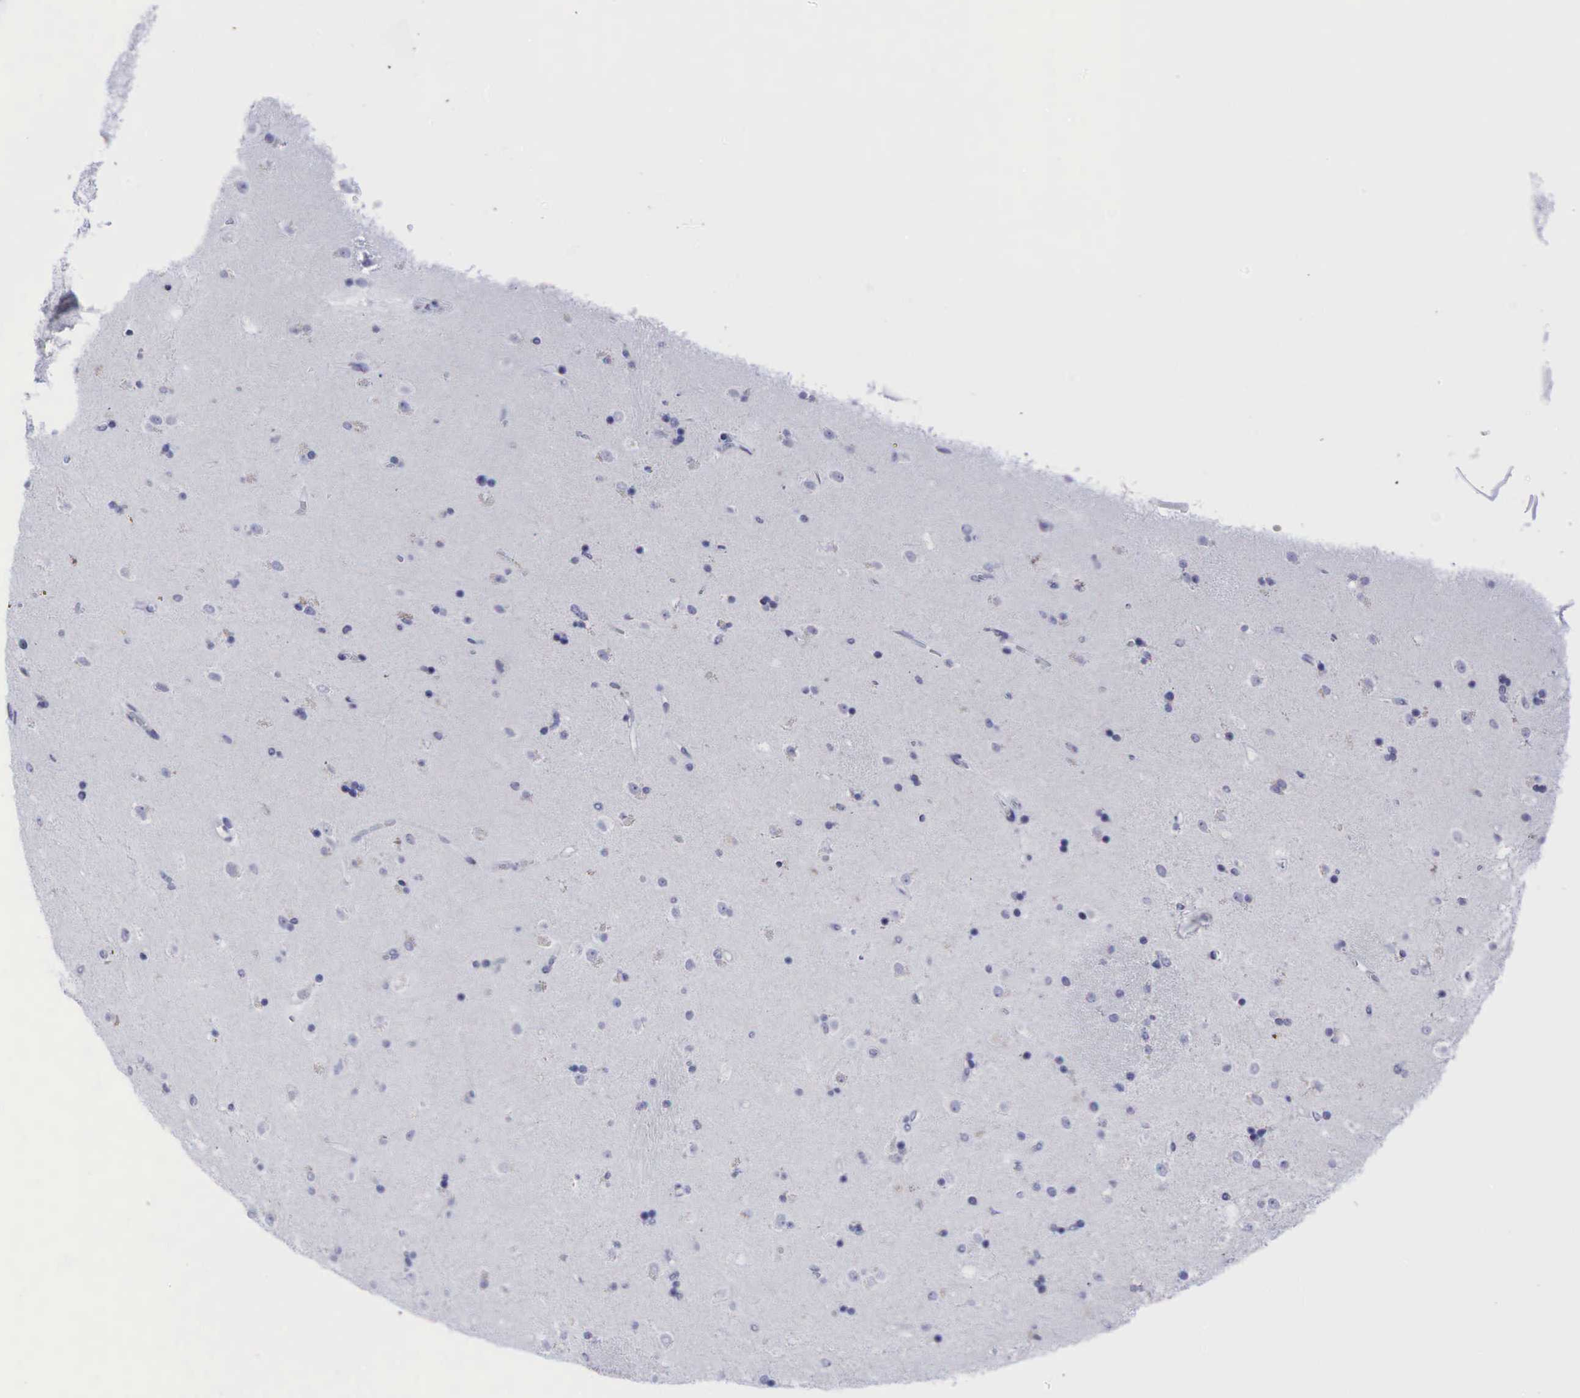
{"staining": {"intensity": "negative", "quantity": "none", "location": "none"}, "tissue": "caudate", "cell_type": "Glial cells", "image_type": "normal", "snomed": [{"axis": "morphology", "description": "Normal tissue, NOS"}, {"axis": "topography", "description": "Lateral ventricle wall"}], "caption": "Immunohistochemical staining of benign human caudate displays no significant positivity in glial cells. (Stains: DAB IHC with hematoxylin counter stain, Microscopy: brightfield microscopy at high magnification).", "gene": "AR", "patient": {"sex": "female", "age": 54}}